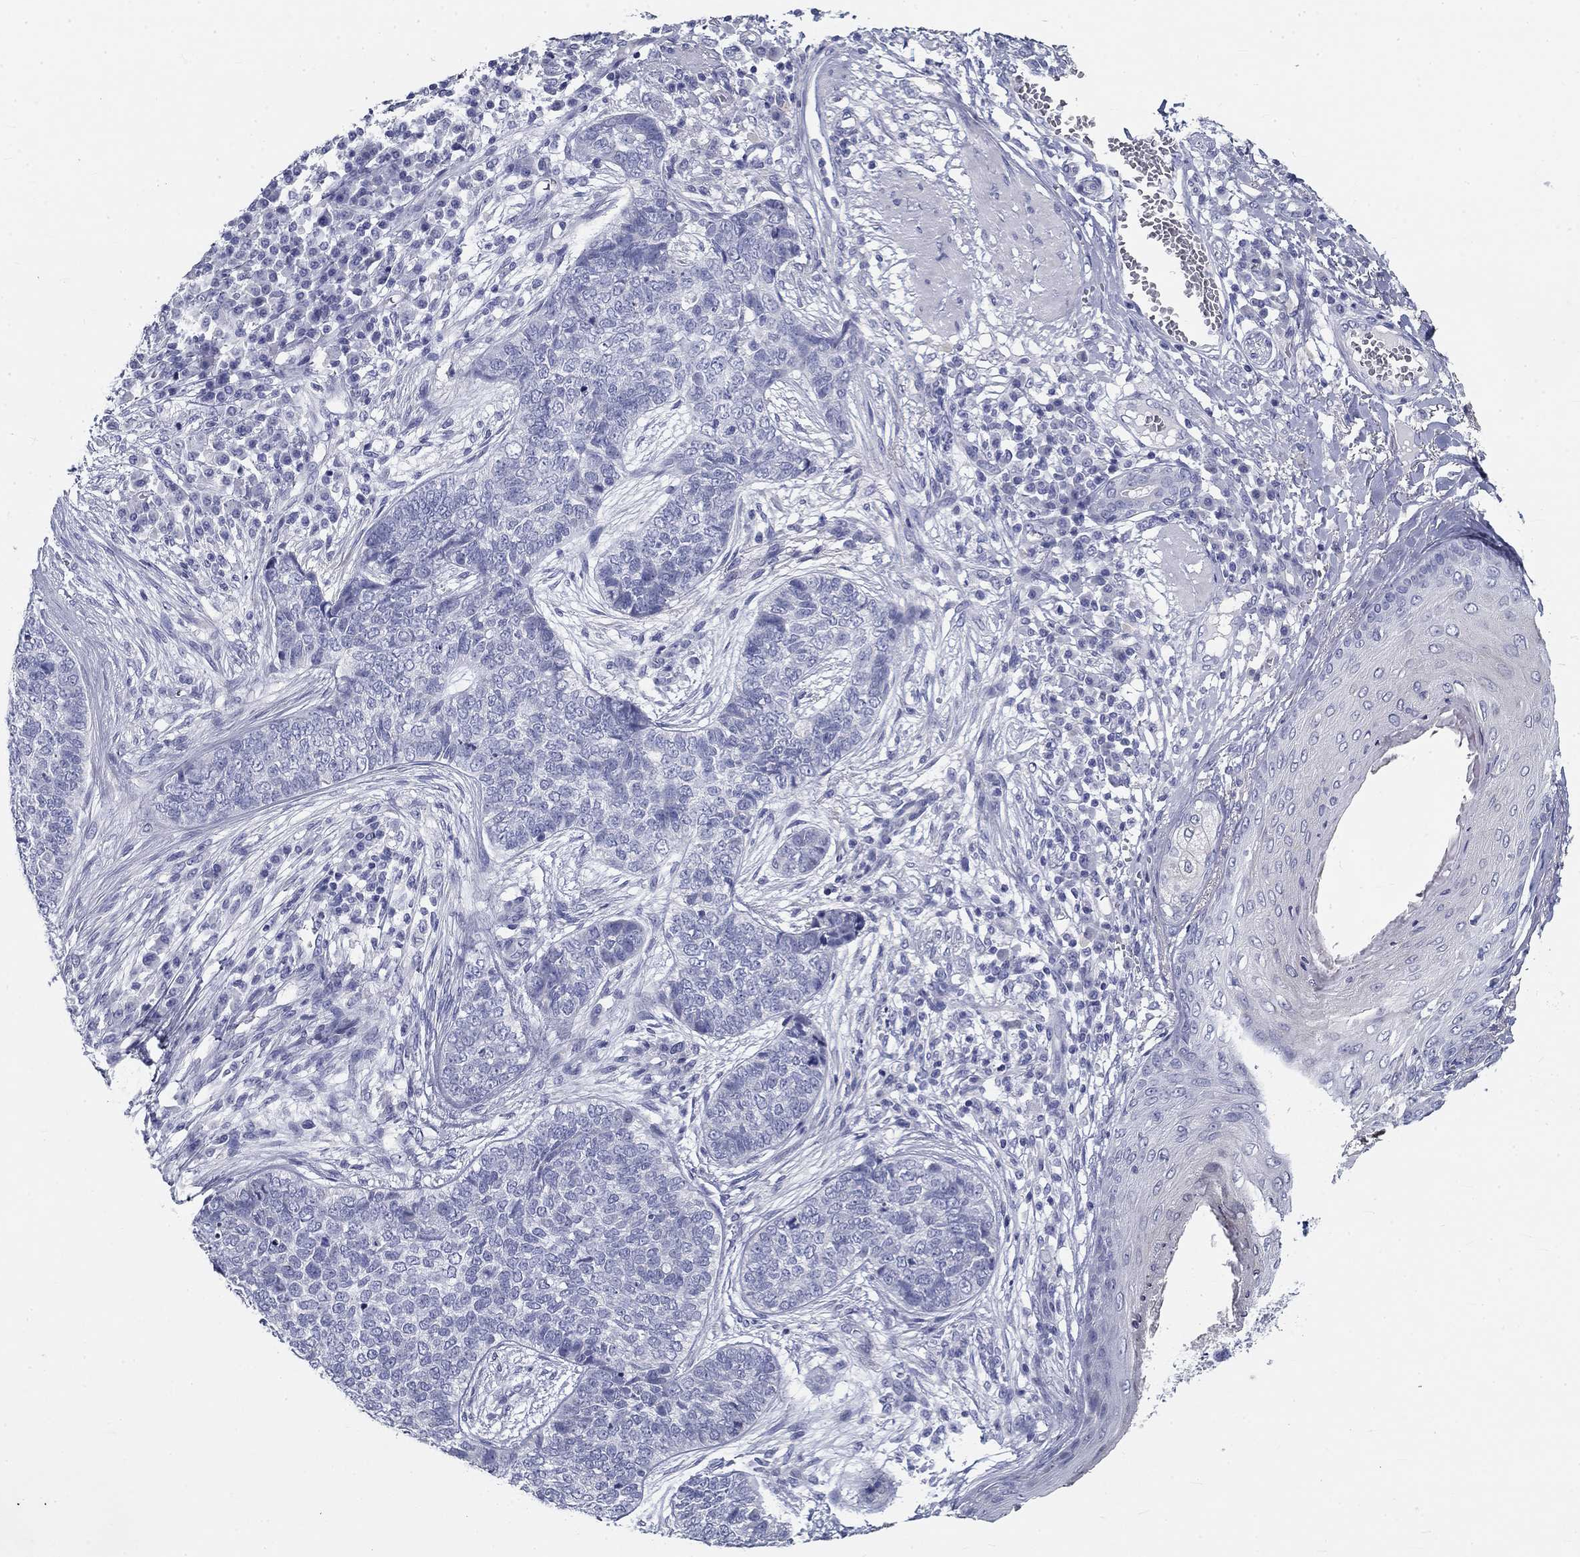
{"staining": {"intensity": "negative", "quantity": "none", "location": "none"}, "tissue": "skin cancer", "cell_type": "Tumor cells", "image_type": "cancer", "snomed": [{"axis": "morphology", "description": "Basal cell carcinoma"}, {"axis": "topography", "description": "Skin"}], "caption": "There is no significant staining in tumor cells of basal cell carcinoma (skin).", "gene": "GALNTL5", "patient": {"sex": "female", "age": 69}}